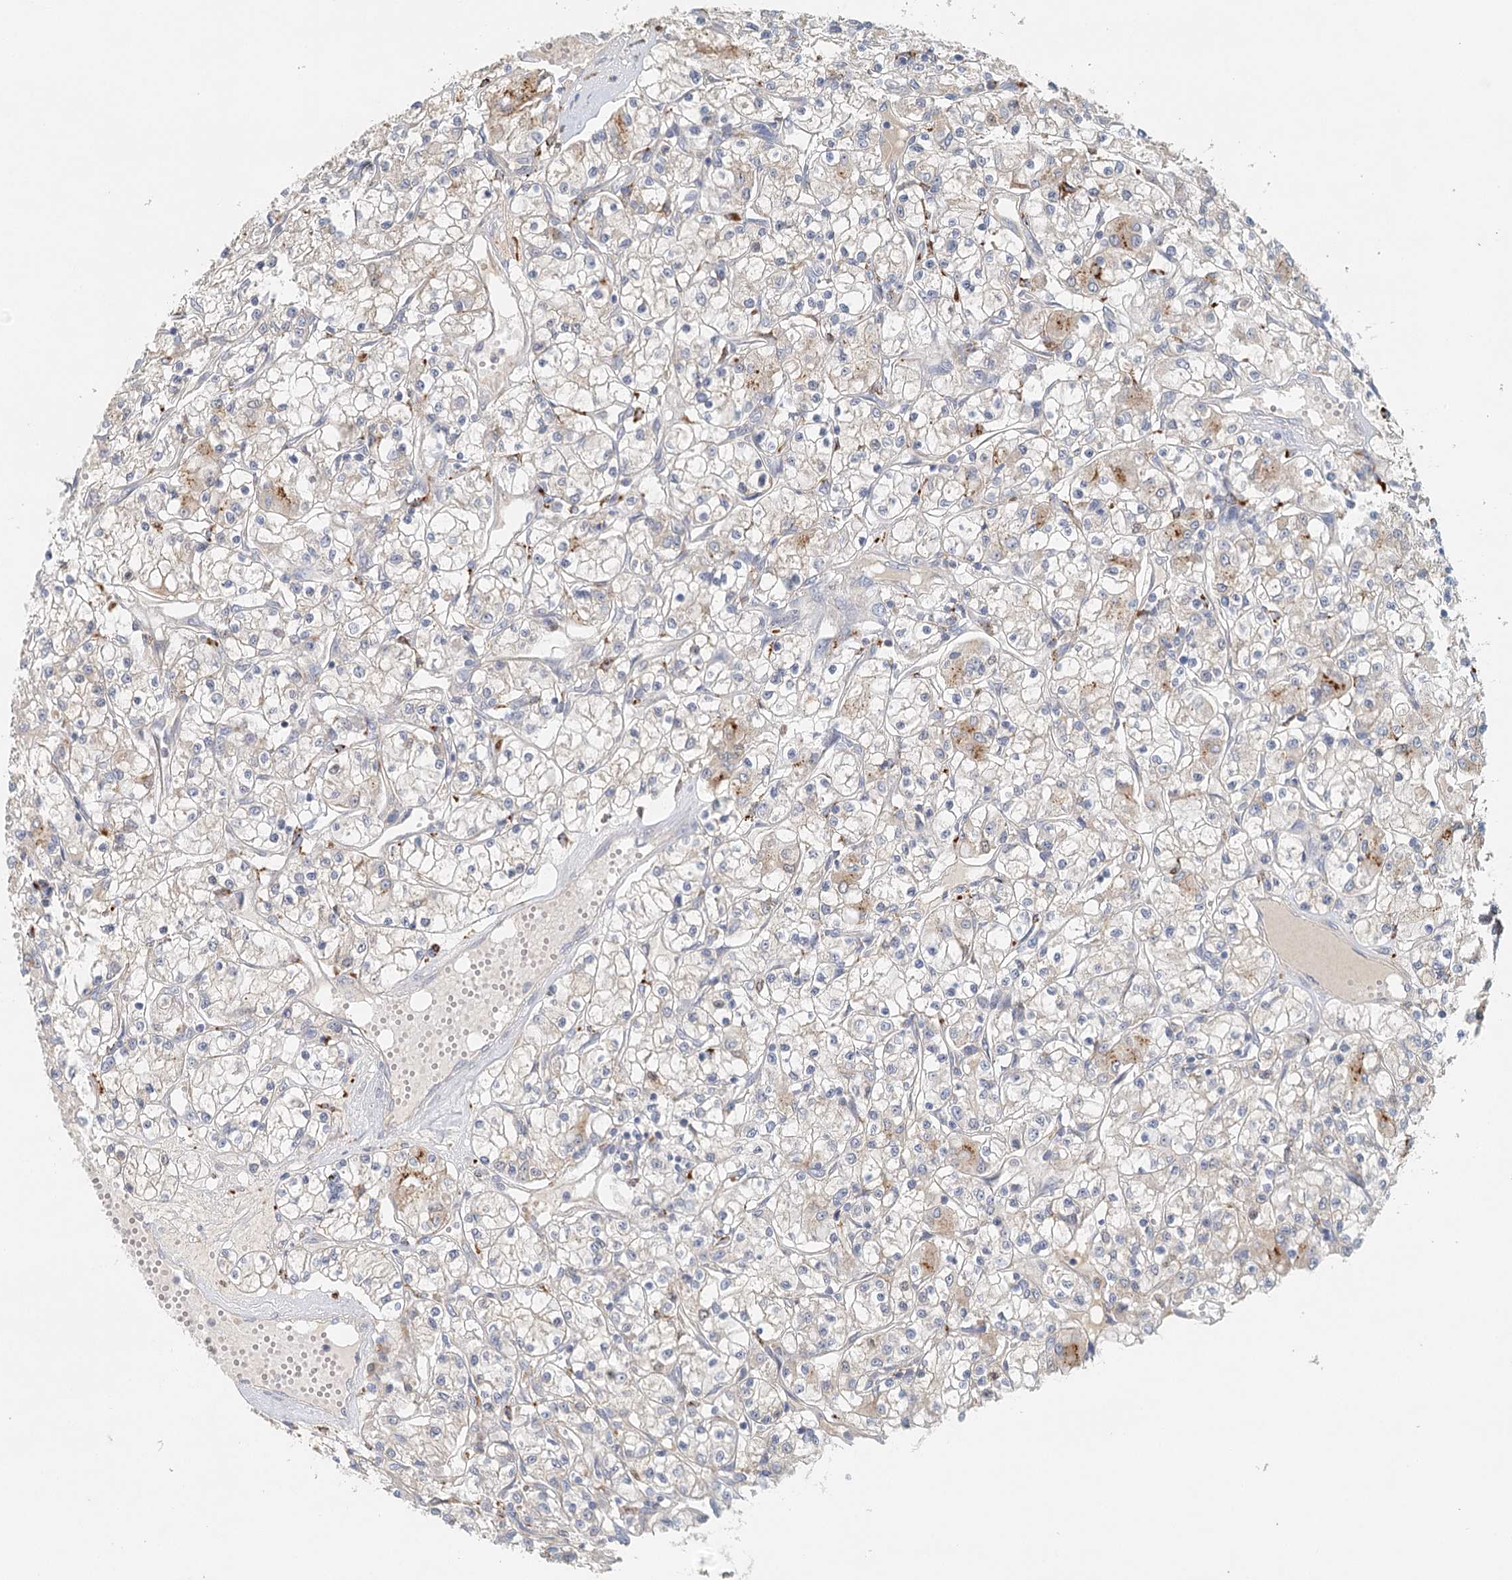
{"staining": {"intensity": "moderate", "quantity": "<25%", "location": "cytoplasmic/membranous"}, "tissue": "renal cancer", "cell_type": "Tumor cells", "image_type": "cancer", "snomed": [{"axis": "morphology", "description": "Adenocarcinoma, NOS"}, {"axis": "topography", "description": "Kidney"}], "caption": "This photomicrograph displays immunohistochemistry (IHC) staining of human renal cancer, with low moderate cytoplasmic/membranous staining in about <25% of tumor cells.", "gene": "VSIG1", "patient": {"sex": "female", "age": 59}}